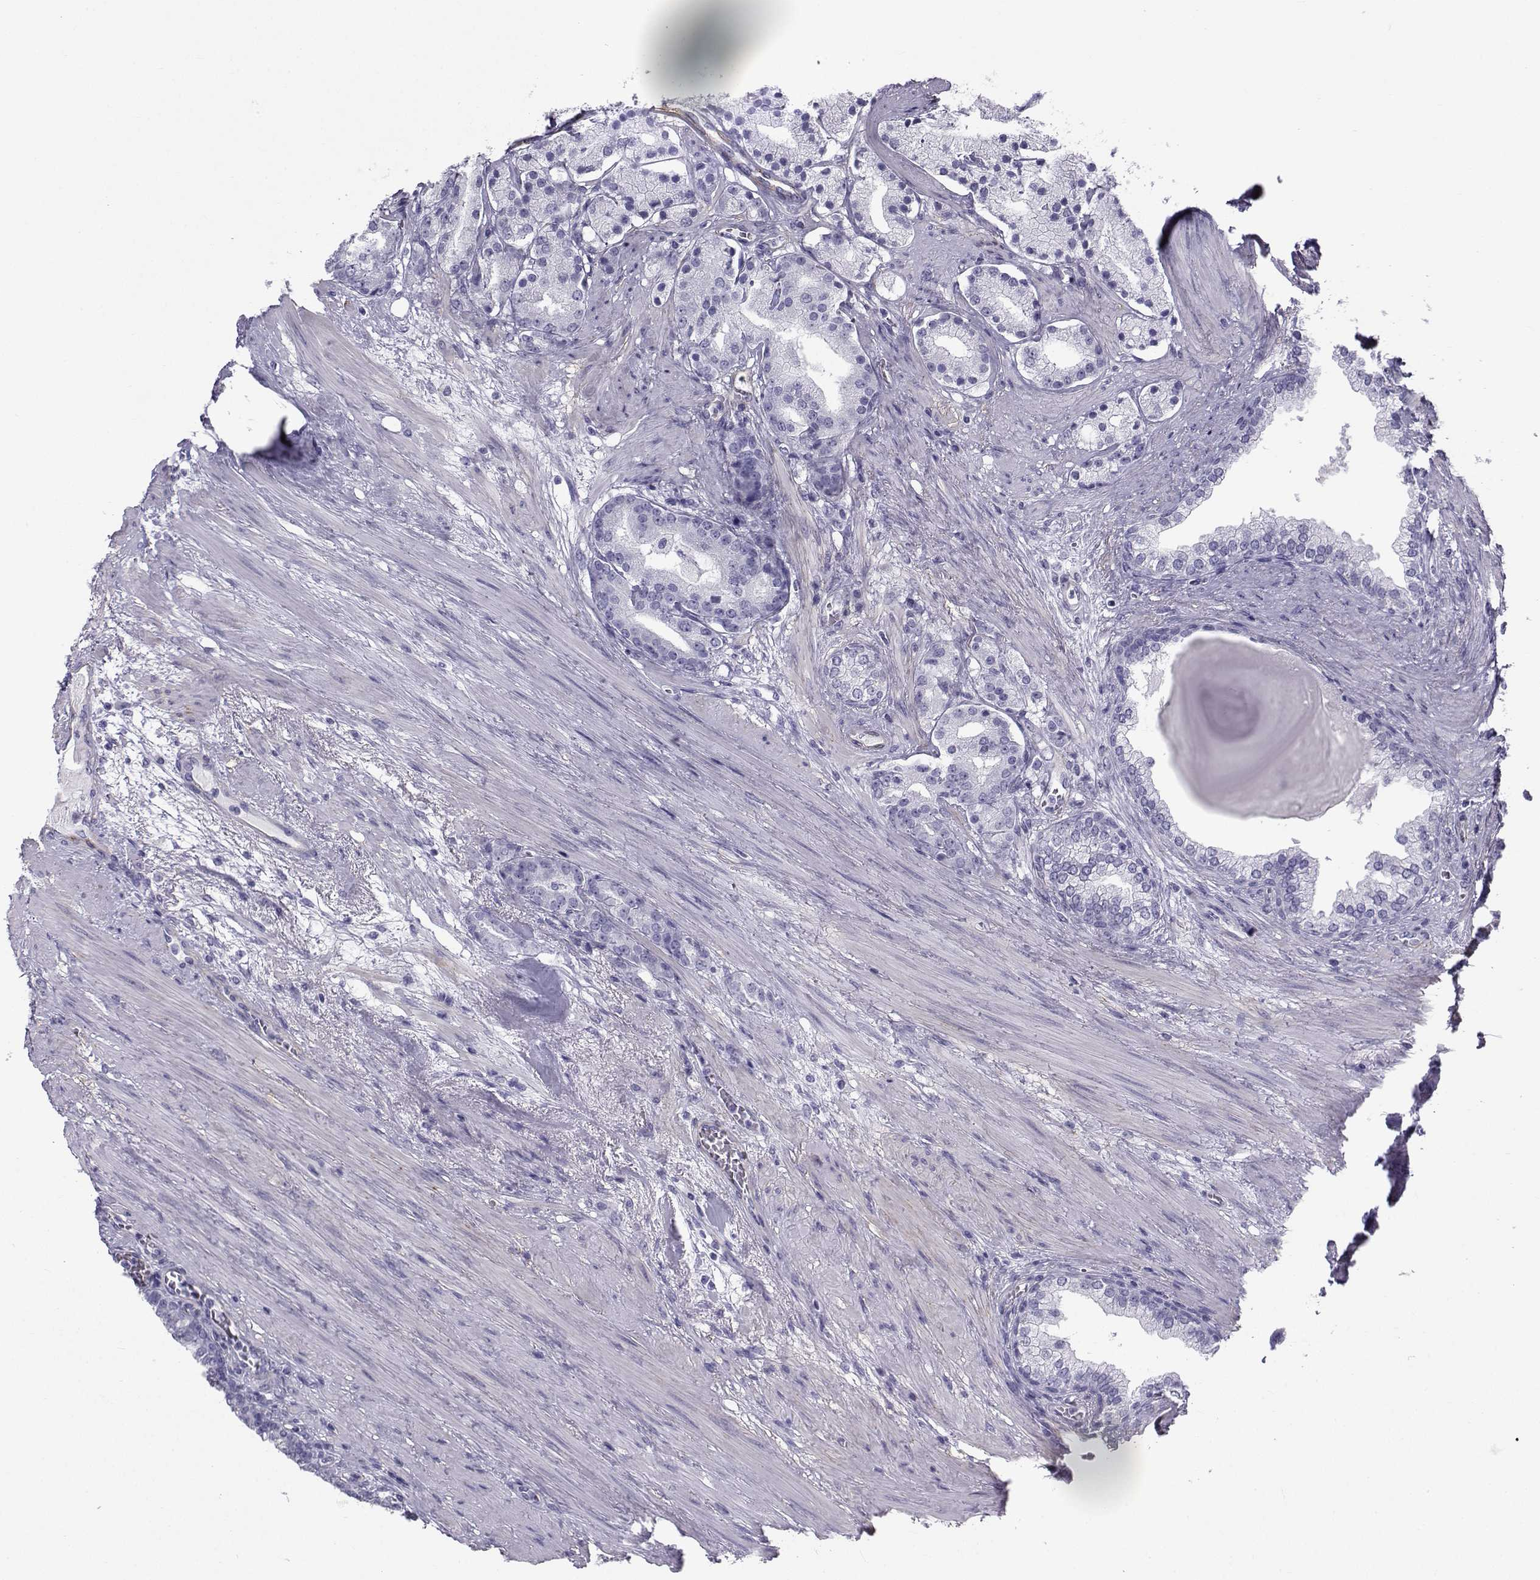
{"staining": {"intensity": "negative", "quantity": "none", "location": "none"}, "tissue": "prostate cancer", "cell_type": "Tumor cells", "image_type": "cancer", "snomed": [{"axis": "morphology", "description": "Adenocarcinoma, NOS"}, {"axis": "topography", "description": "Prostate"}], "caption": "There is no significant expression in tumor cells of prostate cancer (adenocarcinoma).", "gene": "SPANXD", "patient": {"sex": "male", "age": 69}}